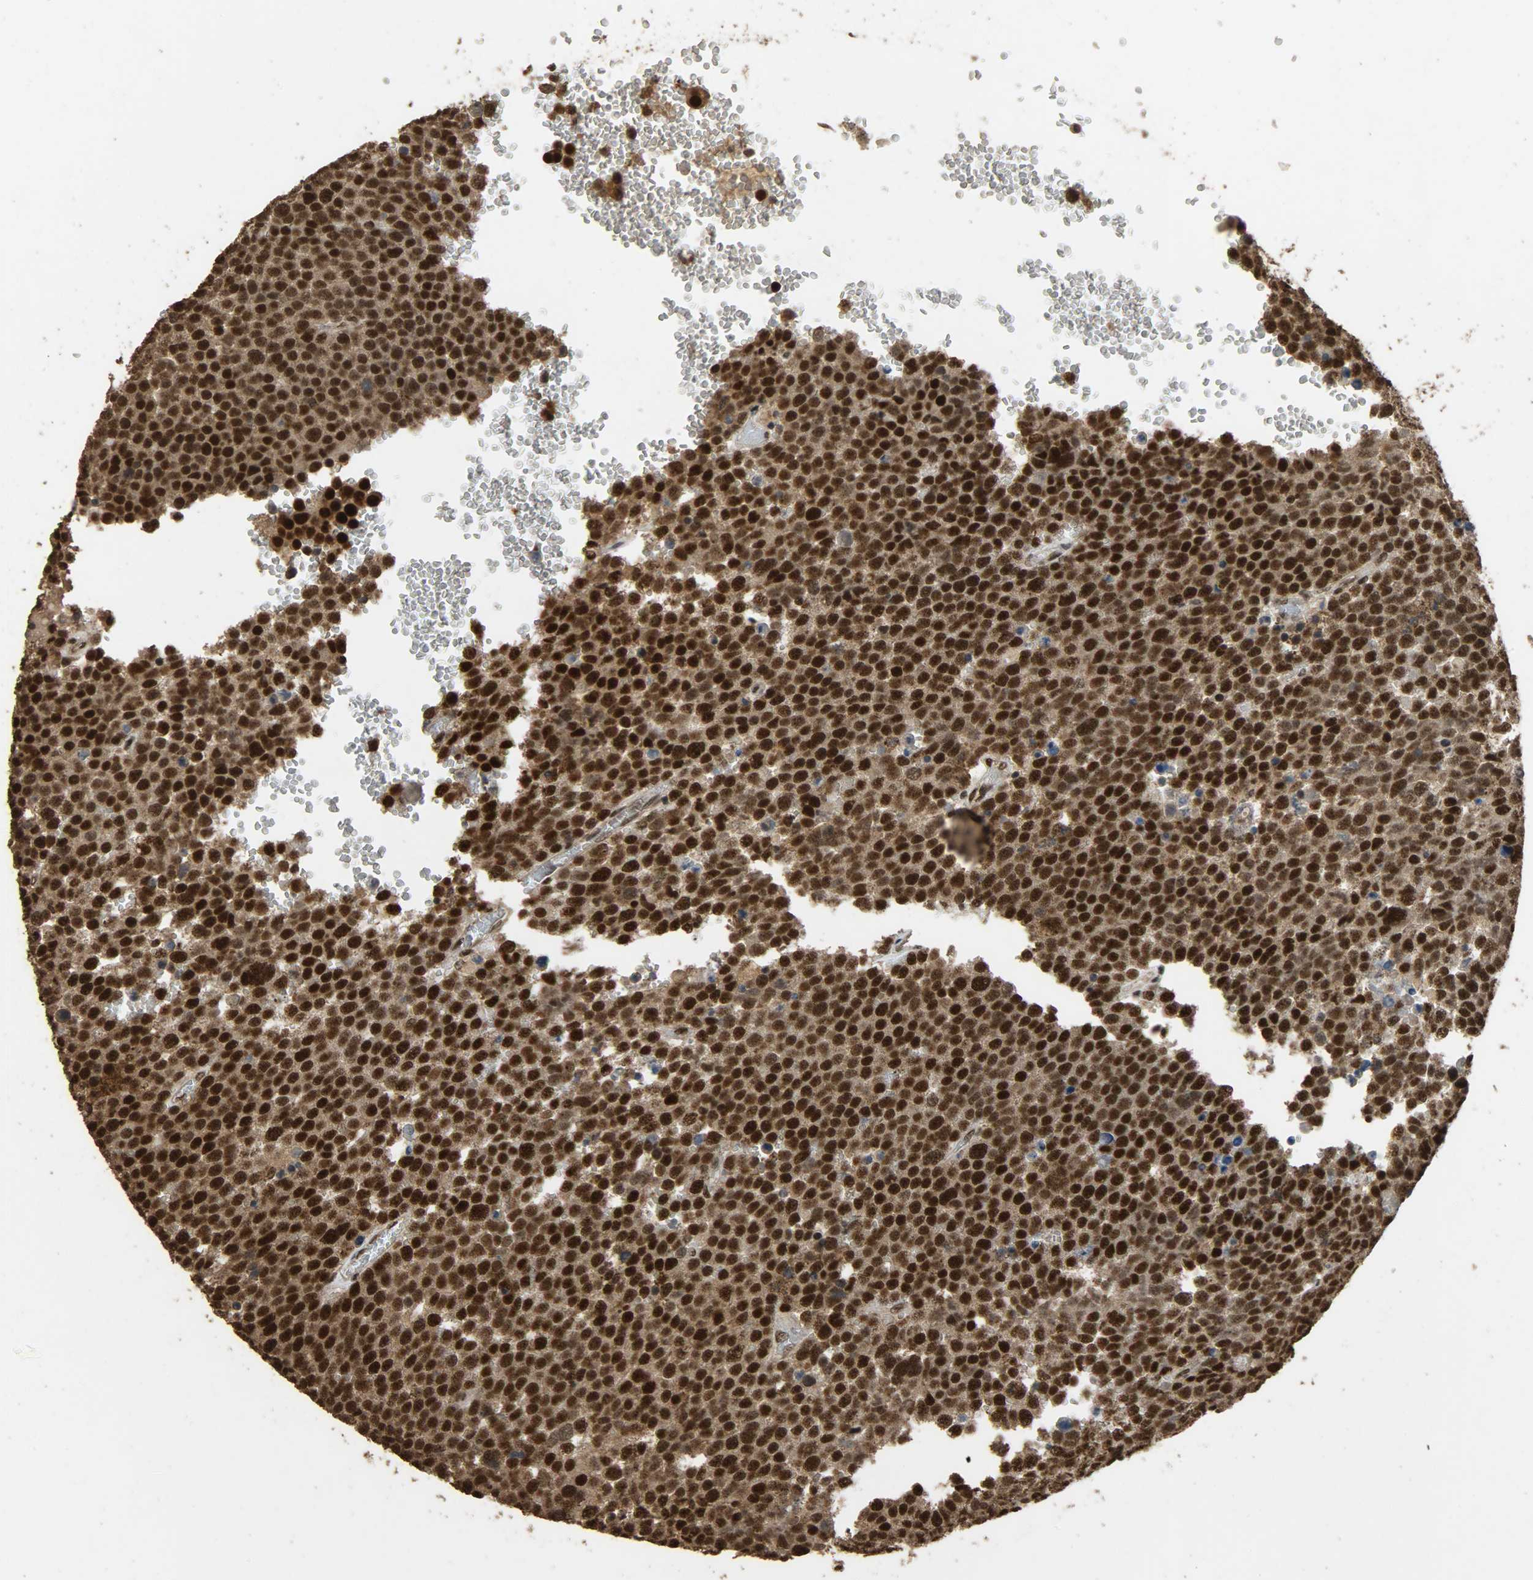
{"staining": {"intensity": "strong", "quantity": ">75%", "location": "cytoplasmic/membranous,nuclear"}, "tissue": "testis cancer", "cell_type": "Tumor cells", "image_type": "cancer", "snomed": [{"axis": "morphology", "description": "Seminoma, NOS"}, {"axis": "topography", "description": "Testis"}], "caption": "An immunohistochemistry (IHC) image of neoplastic tissue is shown. Protein staining in brown shows strong cytoplasmic/membranous and nuclear positivity in testis seminoma within tumor cells.", "gene": "CCNT2", "patient": {"sex": "male", "age": 71}}